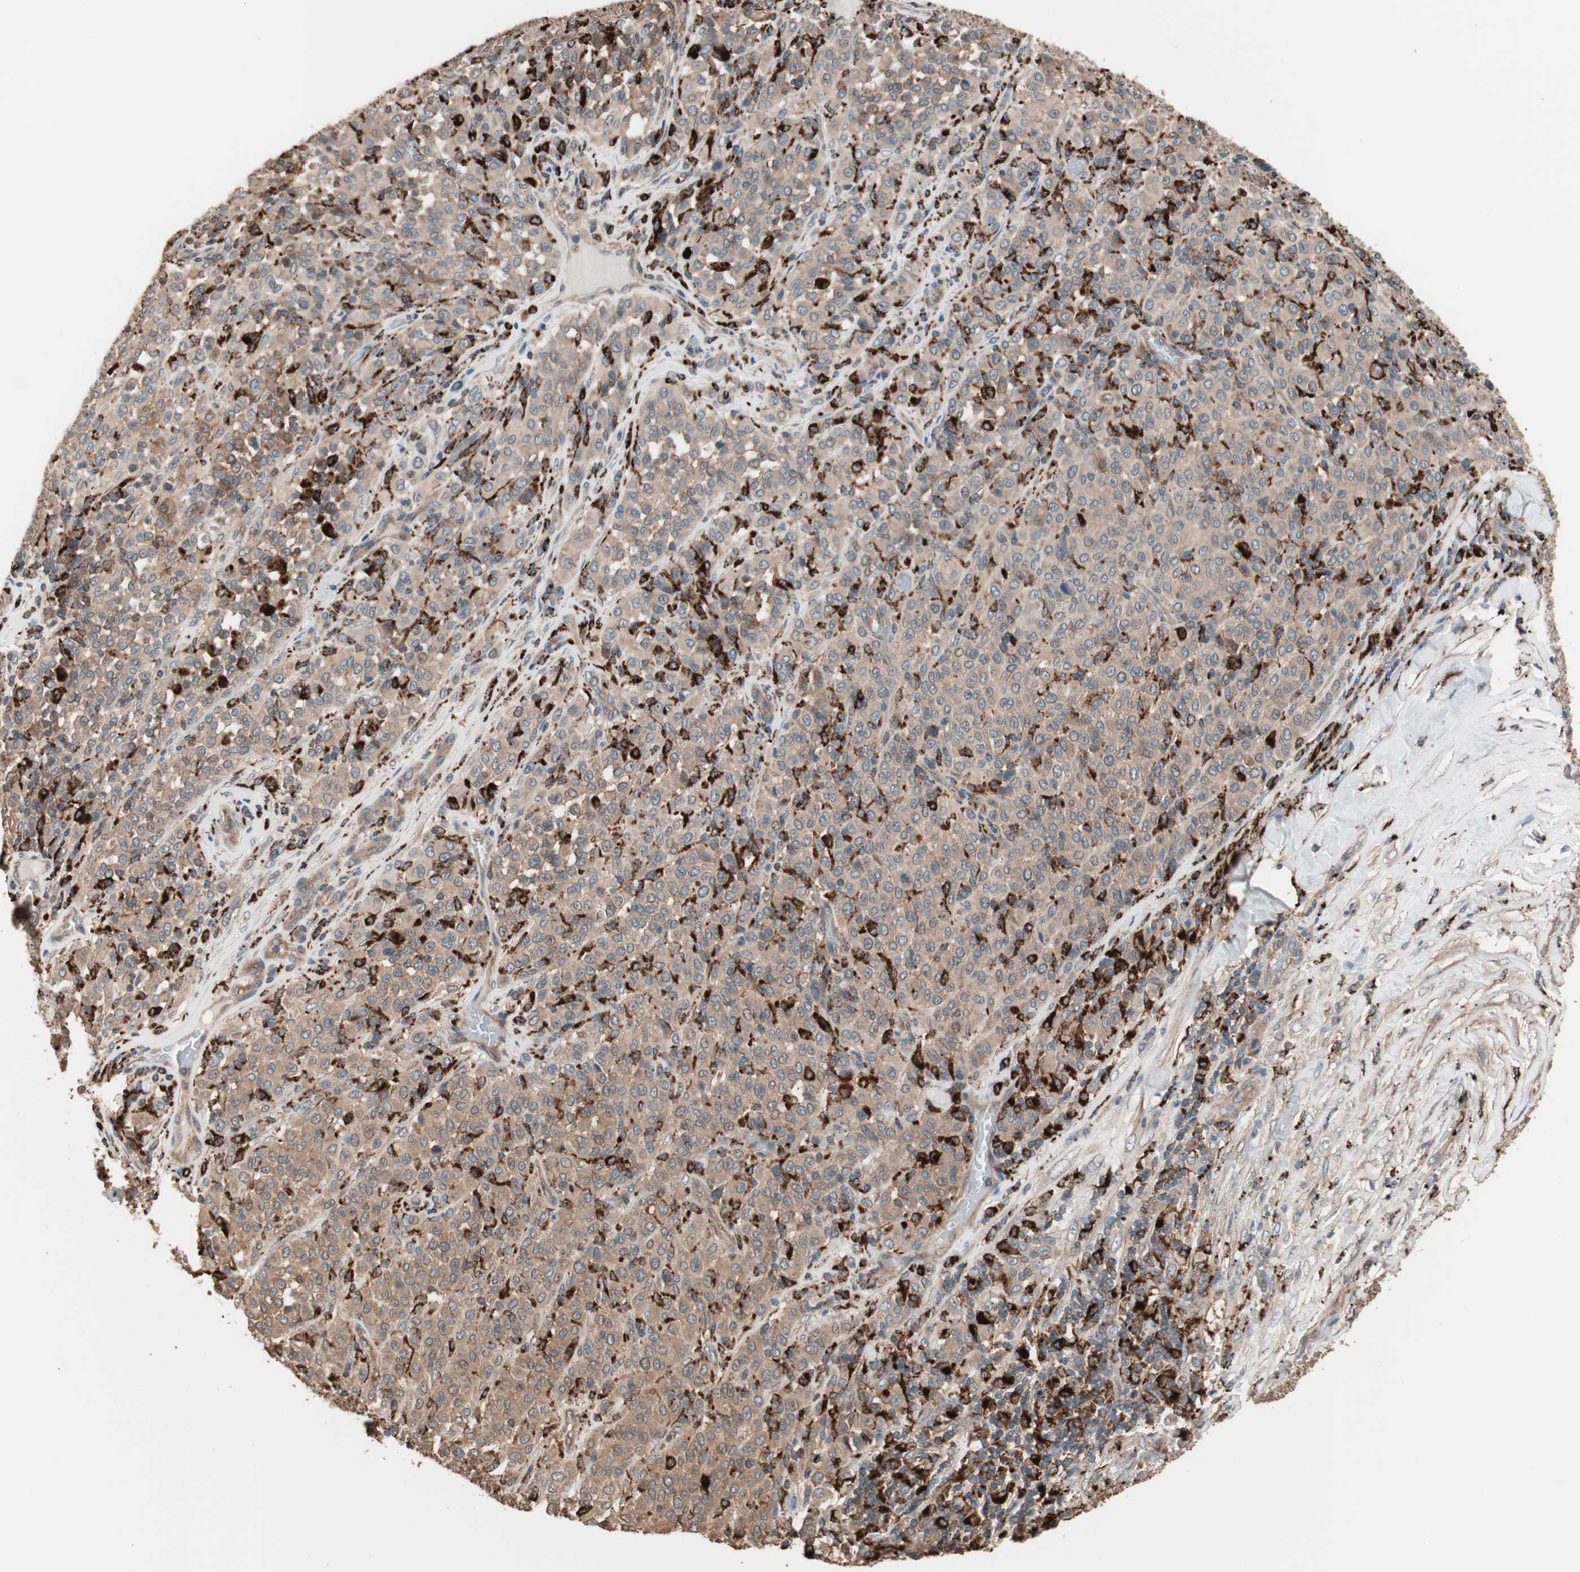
{"staining": {"intensity": "moderate", "quantity": ">75%", "location": "cytoplasmic/membranous"}, "tissue": "melanoma", "cell_type": "Tumor cells", "image_type": "cancer", "snomed": [{"axis": "morphology", "description": "Malignant melanoma, Metastatic site"}, {"axis": "topography", "description": "Pancreas"}], "caption": "Immunohistochemistry (IHC) histopathology image of neoplastic tissue: human melanoma stained using immunohistochemistry (IHC) exhibits medium levels of moderate protein expression localized specifically in the cytoplasmic/membranous of tumor cells, appearing as a cytoplasmic/membranous brown color.", "gene": "CCT3", "patient": {"sex": "female", "age": 30}}